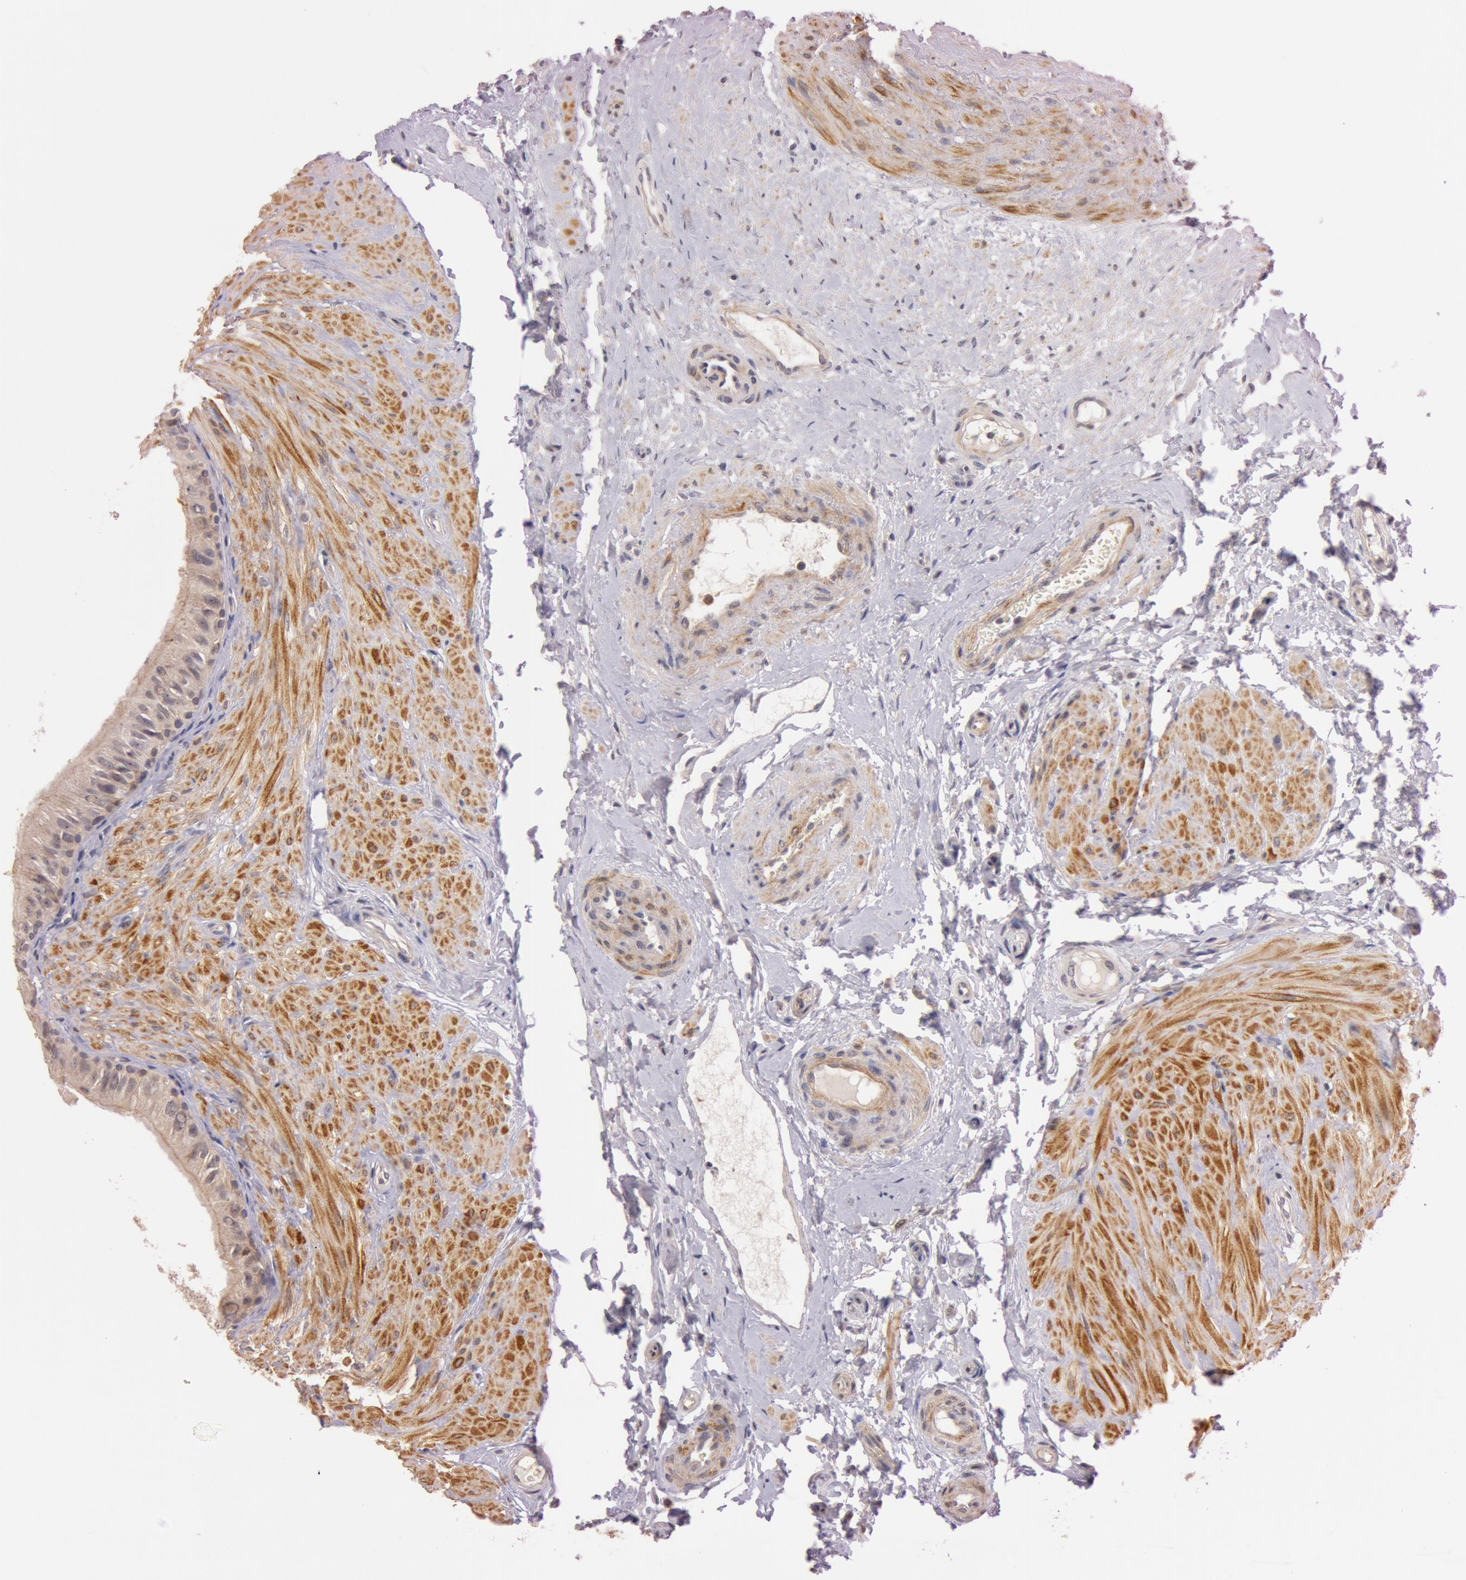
{"staining": {"intensity": "moderate", "quantity": ">75%", "location": "cytoplasmic/membranous"}, "tissue": "epididymis", "cell_type": "Glandular cells", "image_type": "normal", "snomed": [{"axis": "morphology", "description": "Normal tissue, NOS"}, {"axis": "topography", "description": "Epididymis"}], "caption": "The micrograph exhibits immunohistochemical staining of normal epididymis. There is moderate cytoplasmic/membranous positivity is identified in about >75% of glandular cells.", "gene": "ATG2B", "patient": {"sex": "male", "age": 68}}